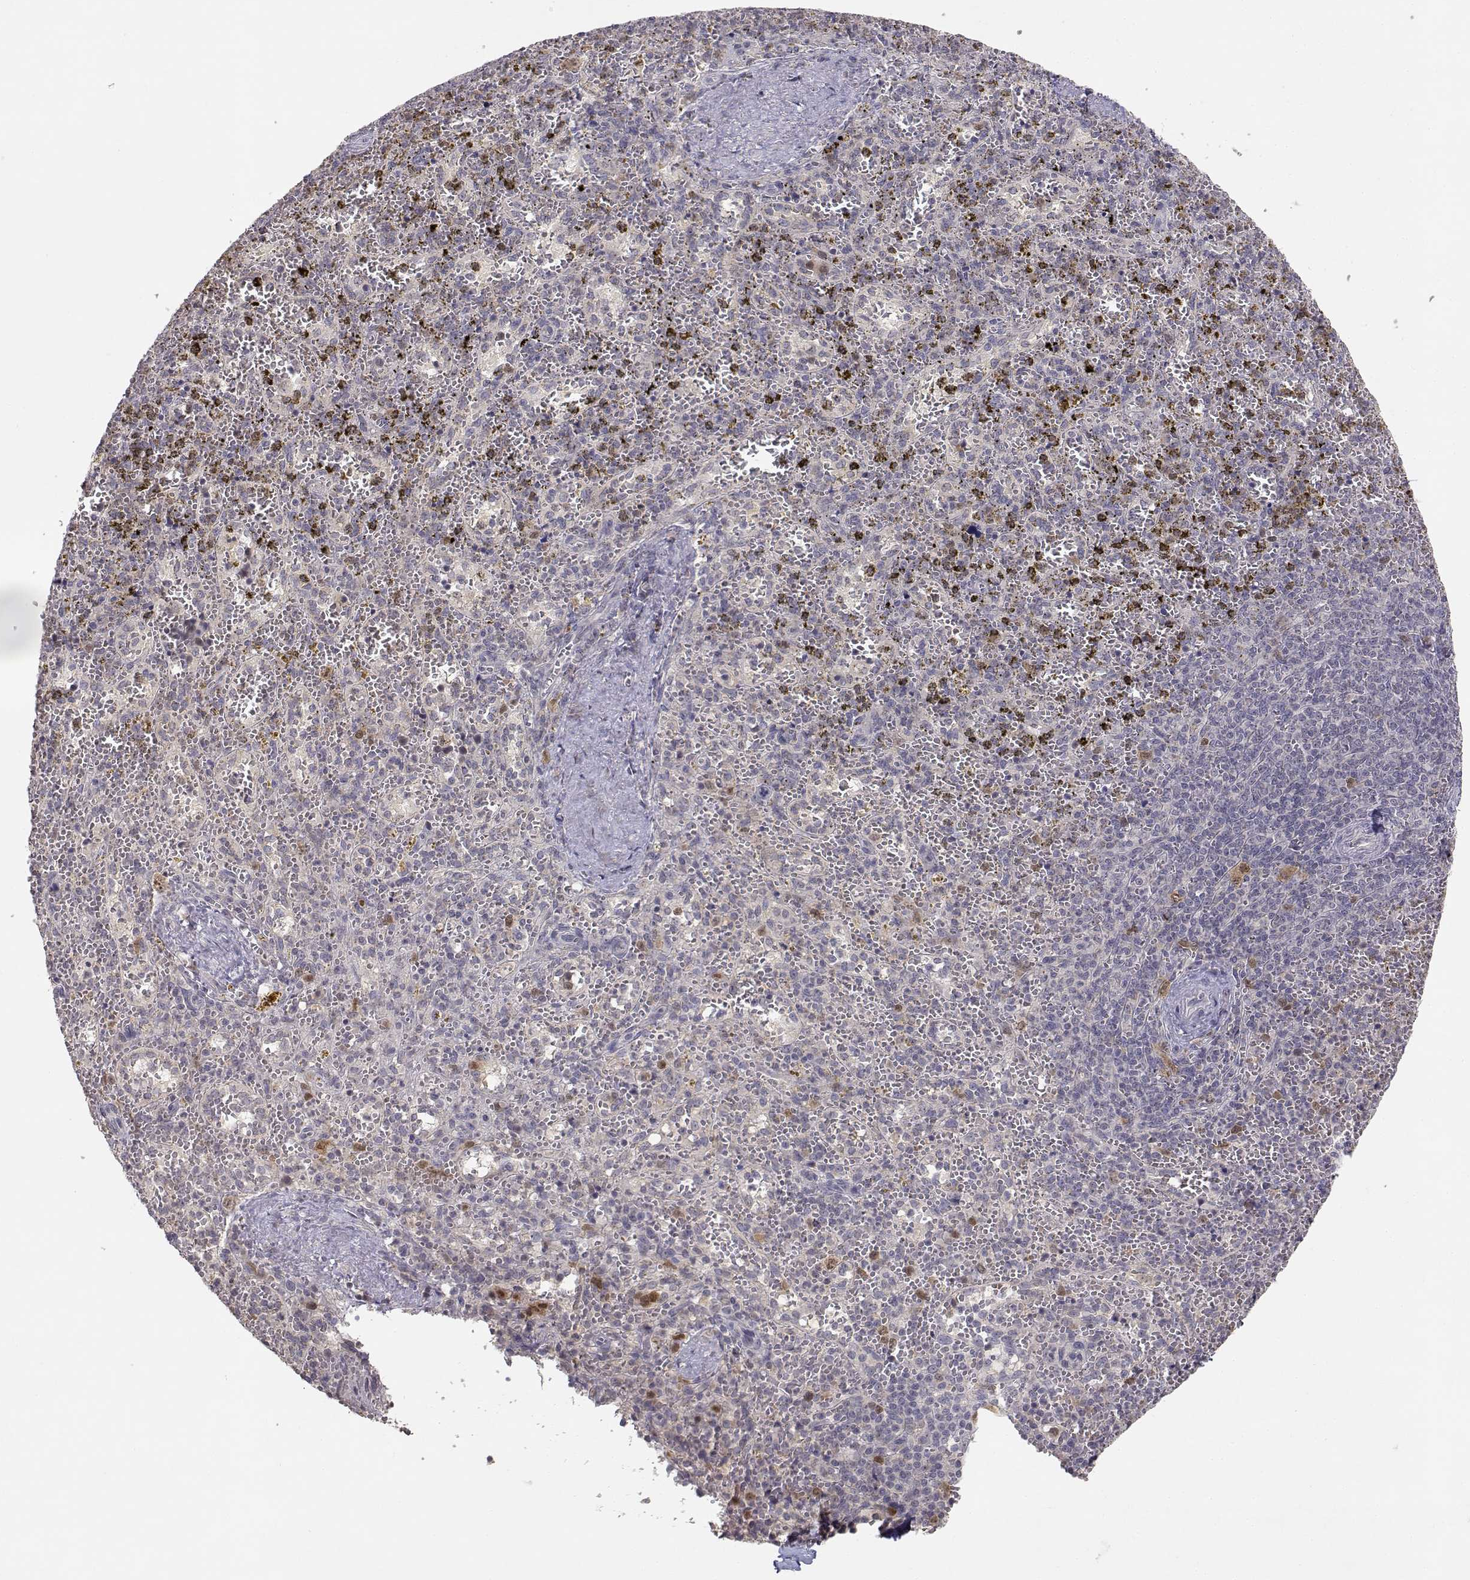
{"staining": {"intensity": "negative", "quantity": "none", "location": "none"}, "tissue": "spleen", "cell_type": "Cells in red pulp", "image_type": "normal", "snomed": [{"axis": "morphology", "description": "Normal tissue, NOS"}, {"axis": "topography", "description": "Spleen"}], "caption": "Protein analysis of unremarkable spleen exhibits no significant positivity in cells in red pulp.", "gene": "RAD51", "patient": {"sex": "female", "age": 50}}